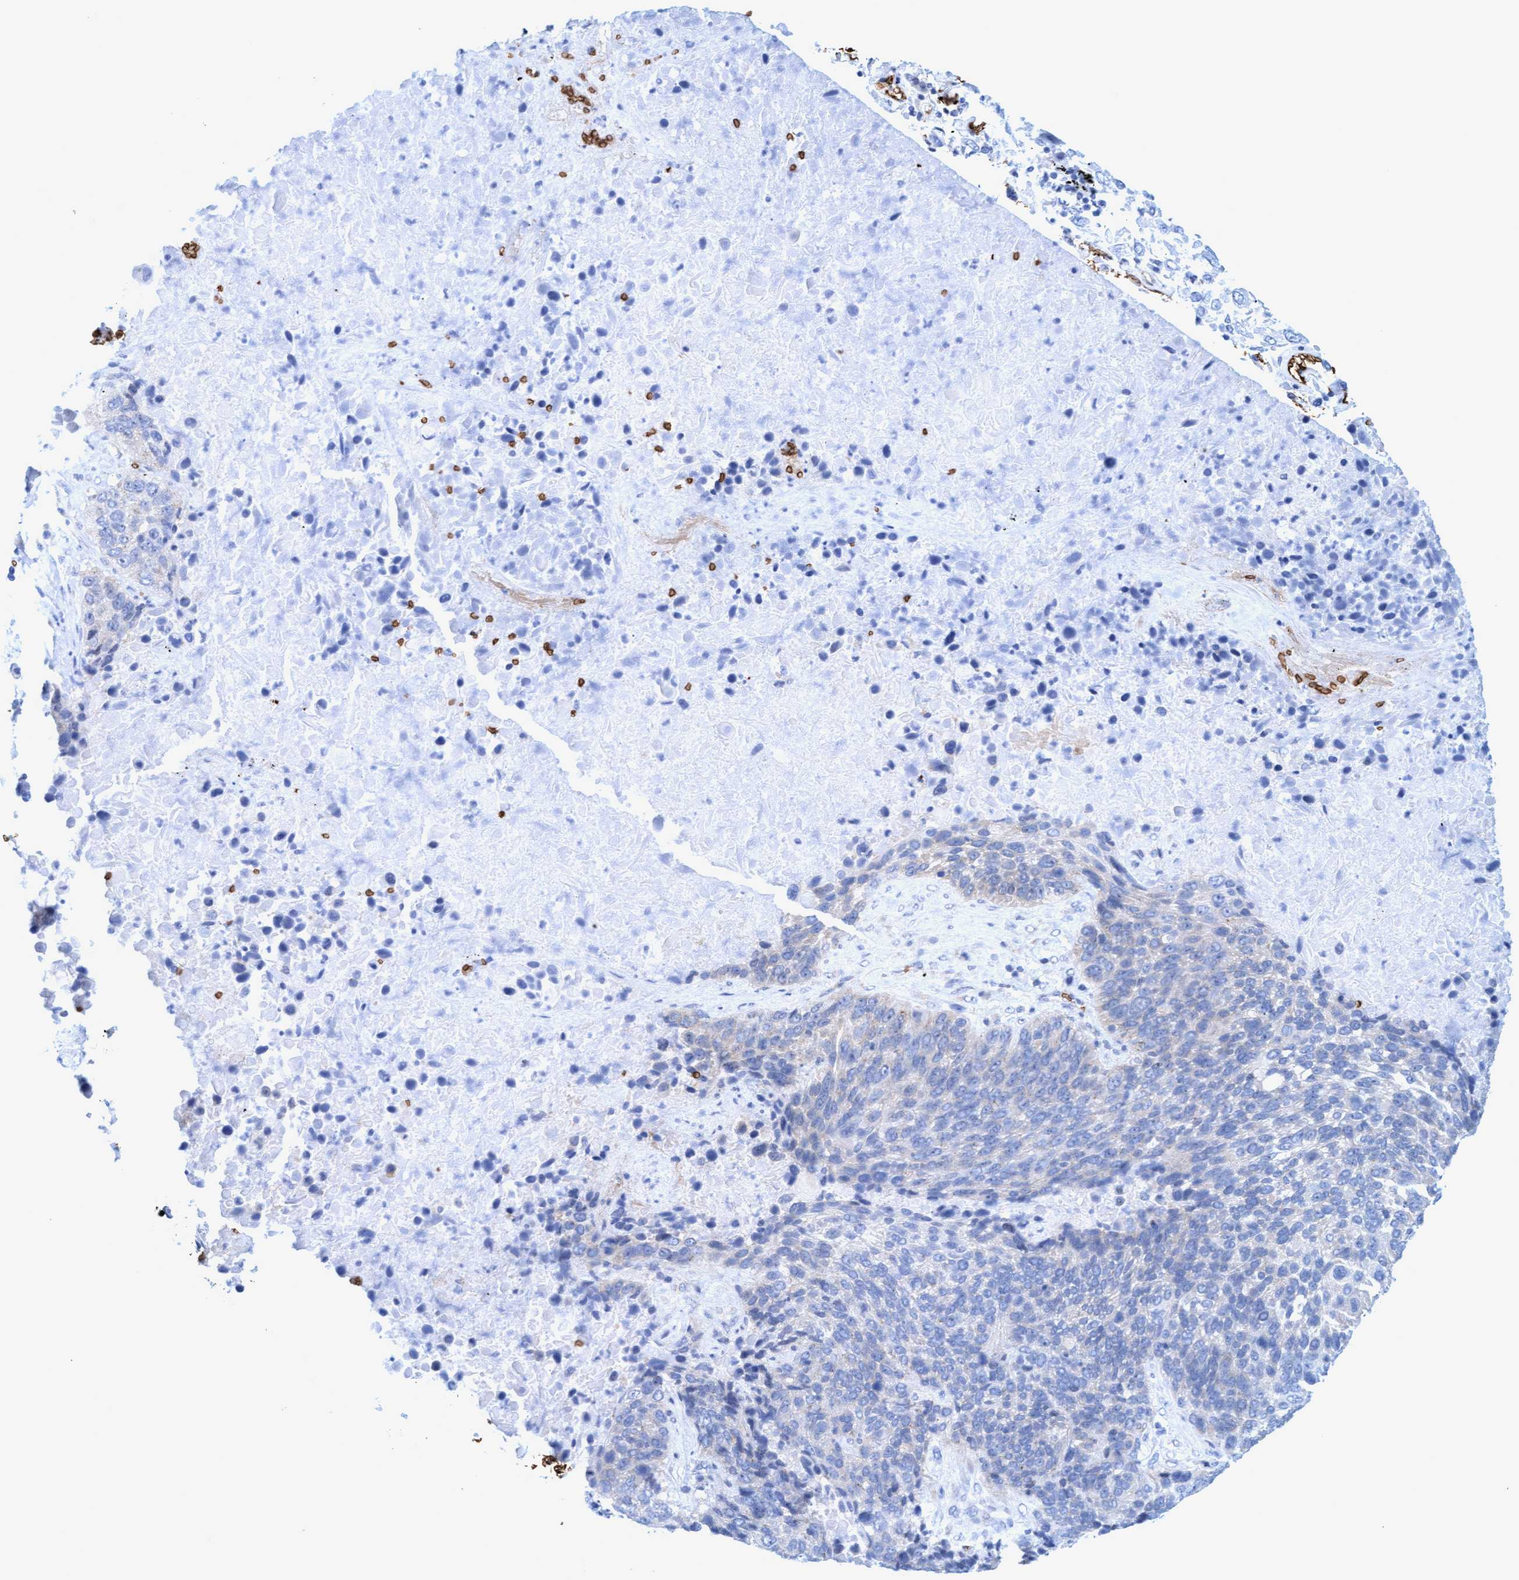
{"staining": {"intensity": "negative", "quantity": "none", "location": "none"}, "tissue": "lung cancer", "cell_type": "Tumor cells", "image_type": "cancer", "snomed": [{"axis": "morphology", "description": "Squamous cell carcinoma, NOS"}, {"axis": "topography", "description": "Lung"}], "caption": "High magnification brightfield microscopy of lung cancer (squamous cell carcinoma) stained with DAB (3,3'-diaminobenzidine) (brown) and counterstained with hematoxylin (blue): tumor cells show no significant positivity.", "gene": "SPEM2", "patient": {"sex": "male", "age": 65}}